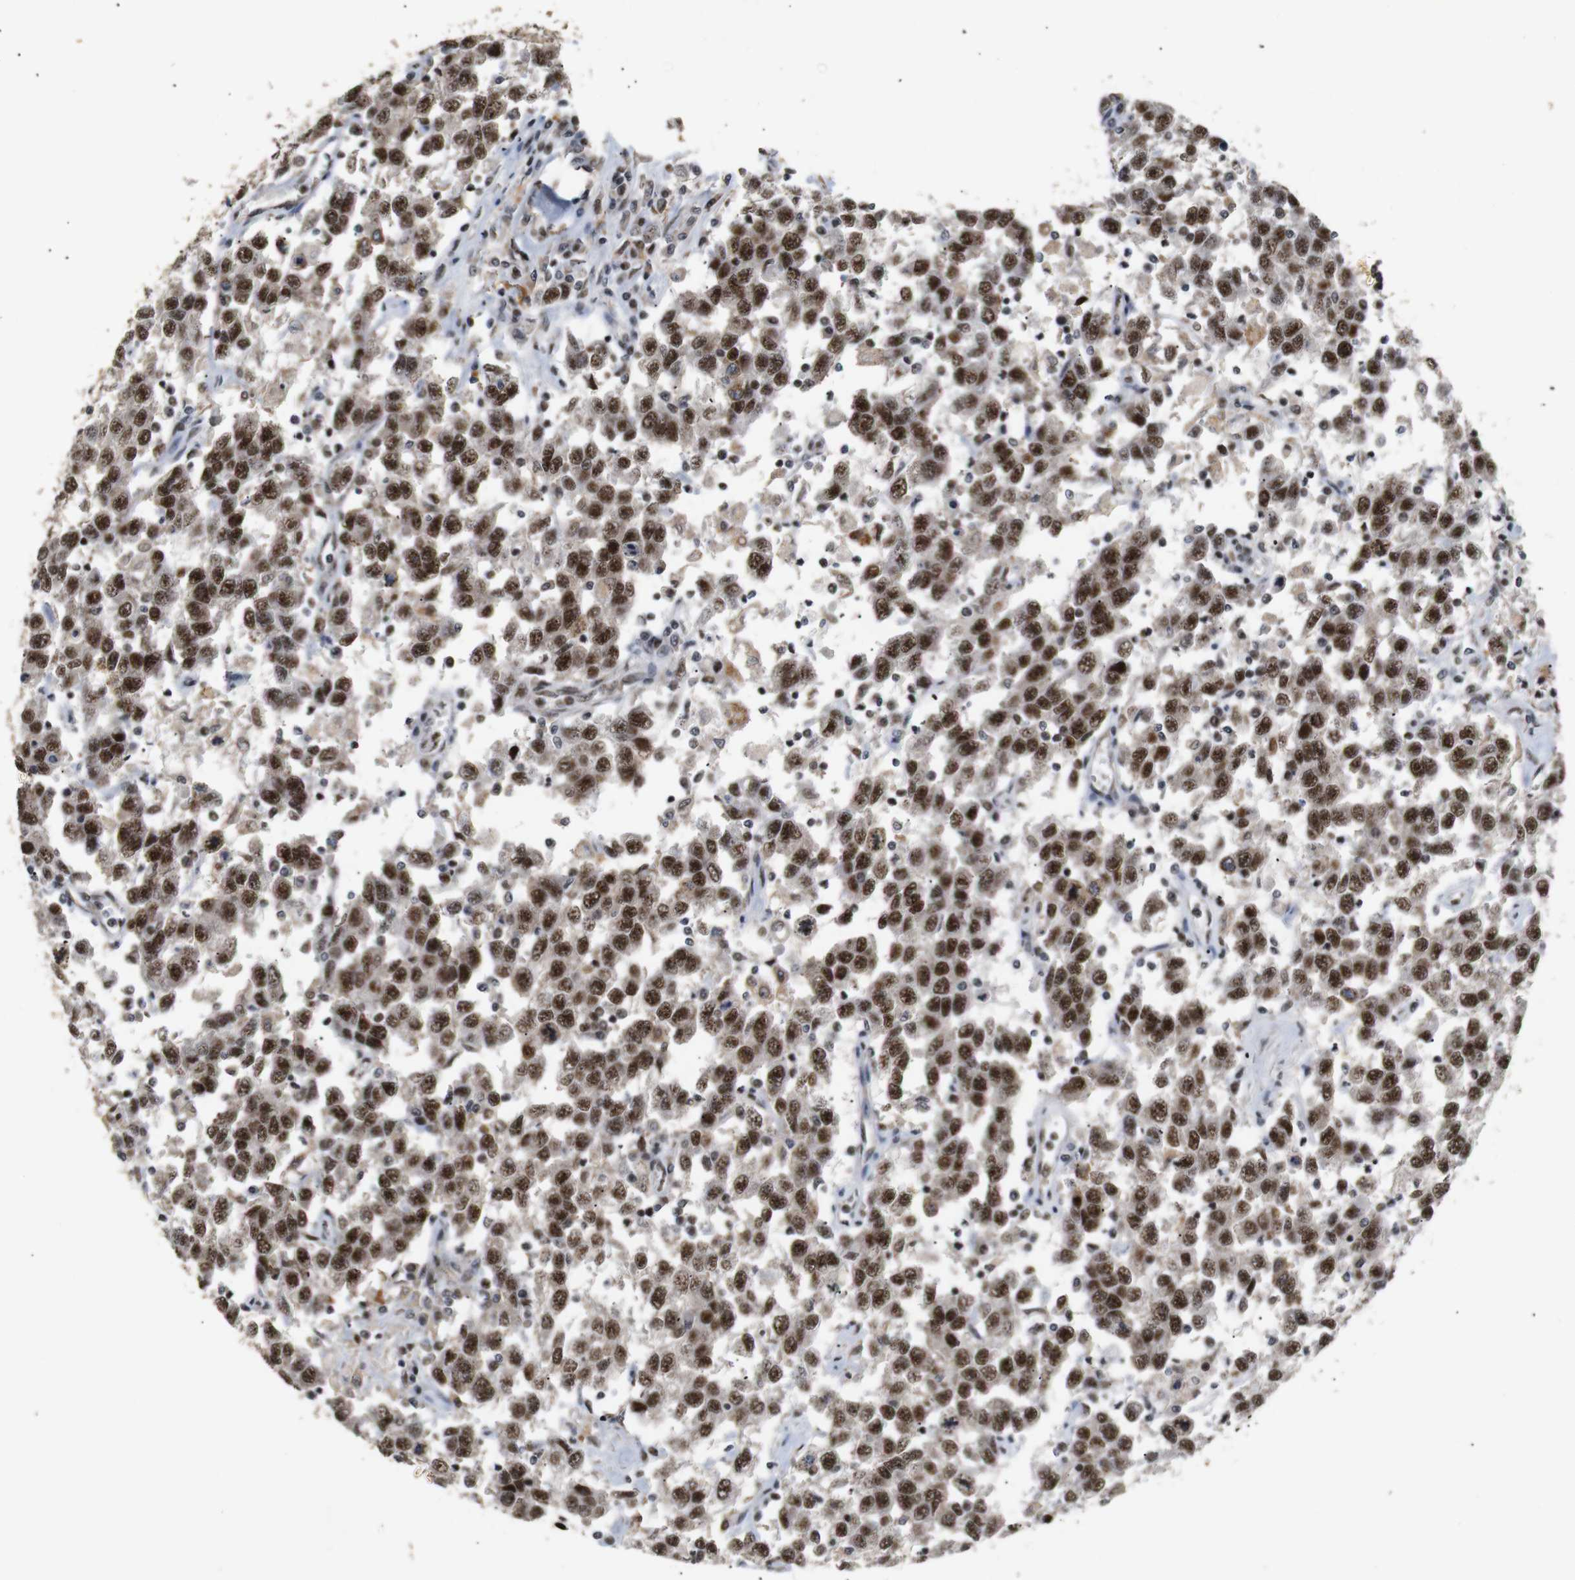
{"staining": {"intensity": "strong", "quantity": ">75%", "location": "cytoplasmic/membranous,nuclear"}, "tissue": "testis cancer", "cell_type": "Tumor cells", "image_type": "cancer", "snomed": [{"axis": "morphology", "description": "Seminoma, NOS"}, {"axis": "topography", "description": "Testis"}], "caption": "Protein staining of testis seminoma tissue displays strong cytoplasmic/membranous and nuclear staining in about >75% of tumor cells.", "gene": "PYM1", "patient": {"sex": "male", "age": 41}}